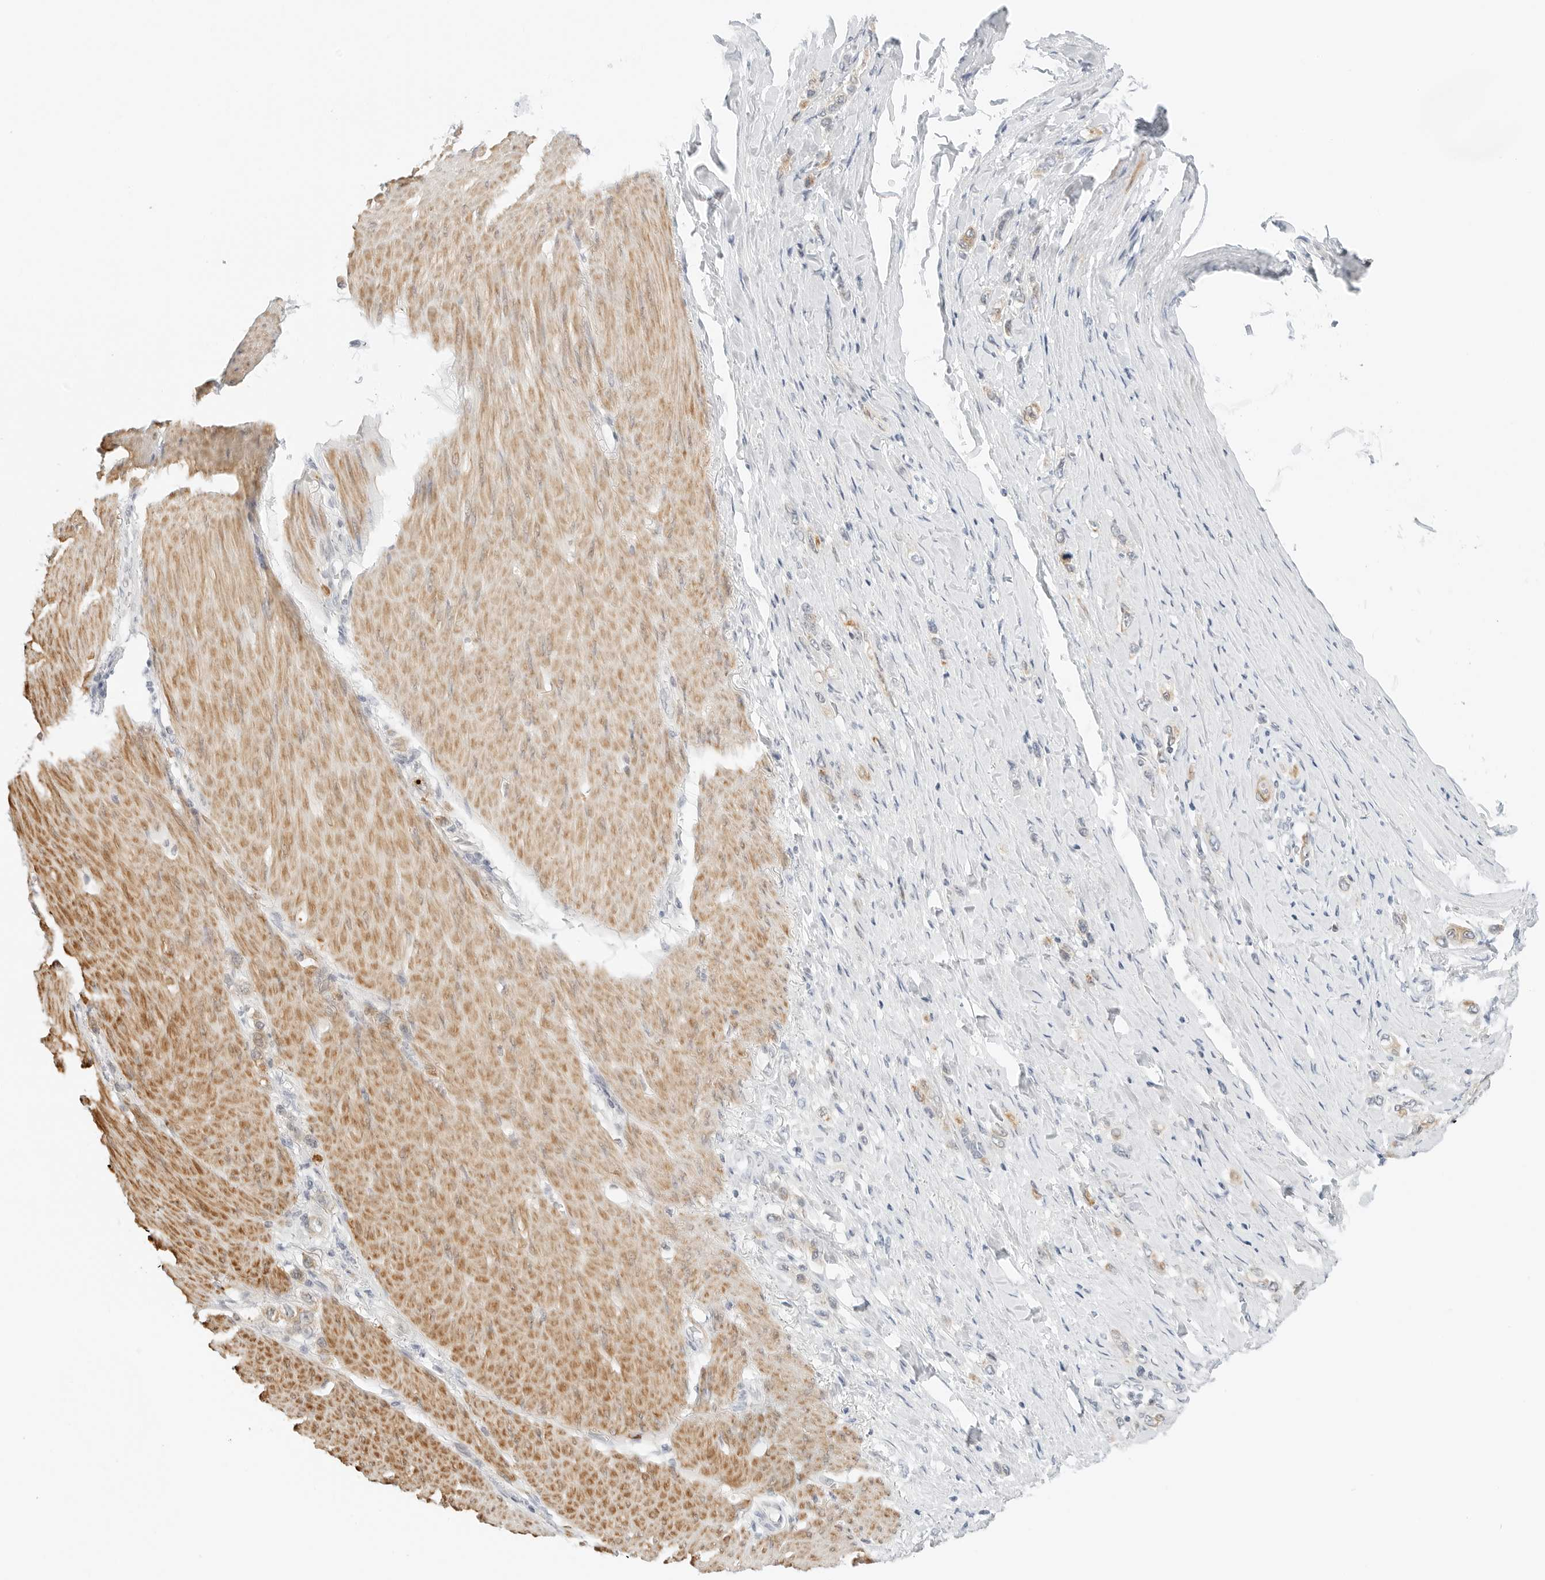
{"staining": {"intensity": "weak", "quantity": "<25%", "location": "cytoplasmic/membranous"}, "tissue": "stomach cancer", "cell_type": "Tumor cells", "image_type": "cancer", "snomed": [{"axis": "morphology", "description": "Adenocarcinoma, NOS"}, {"axis": "topography", "description": "Stomach"}], "caption": "A high-resolution image shows immunohistochemistry (IHC) staining of stomach cancer, which exhibits no significant expression in tumor cells. (Stains: DAB IHC with hematoxylin counter stain, Microscopy: brightfield microscopy at high magnification).", "gene": "IQCC", "patient": {"sex": "female", "age": 65}}